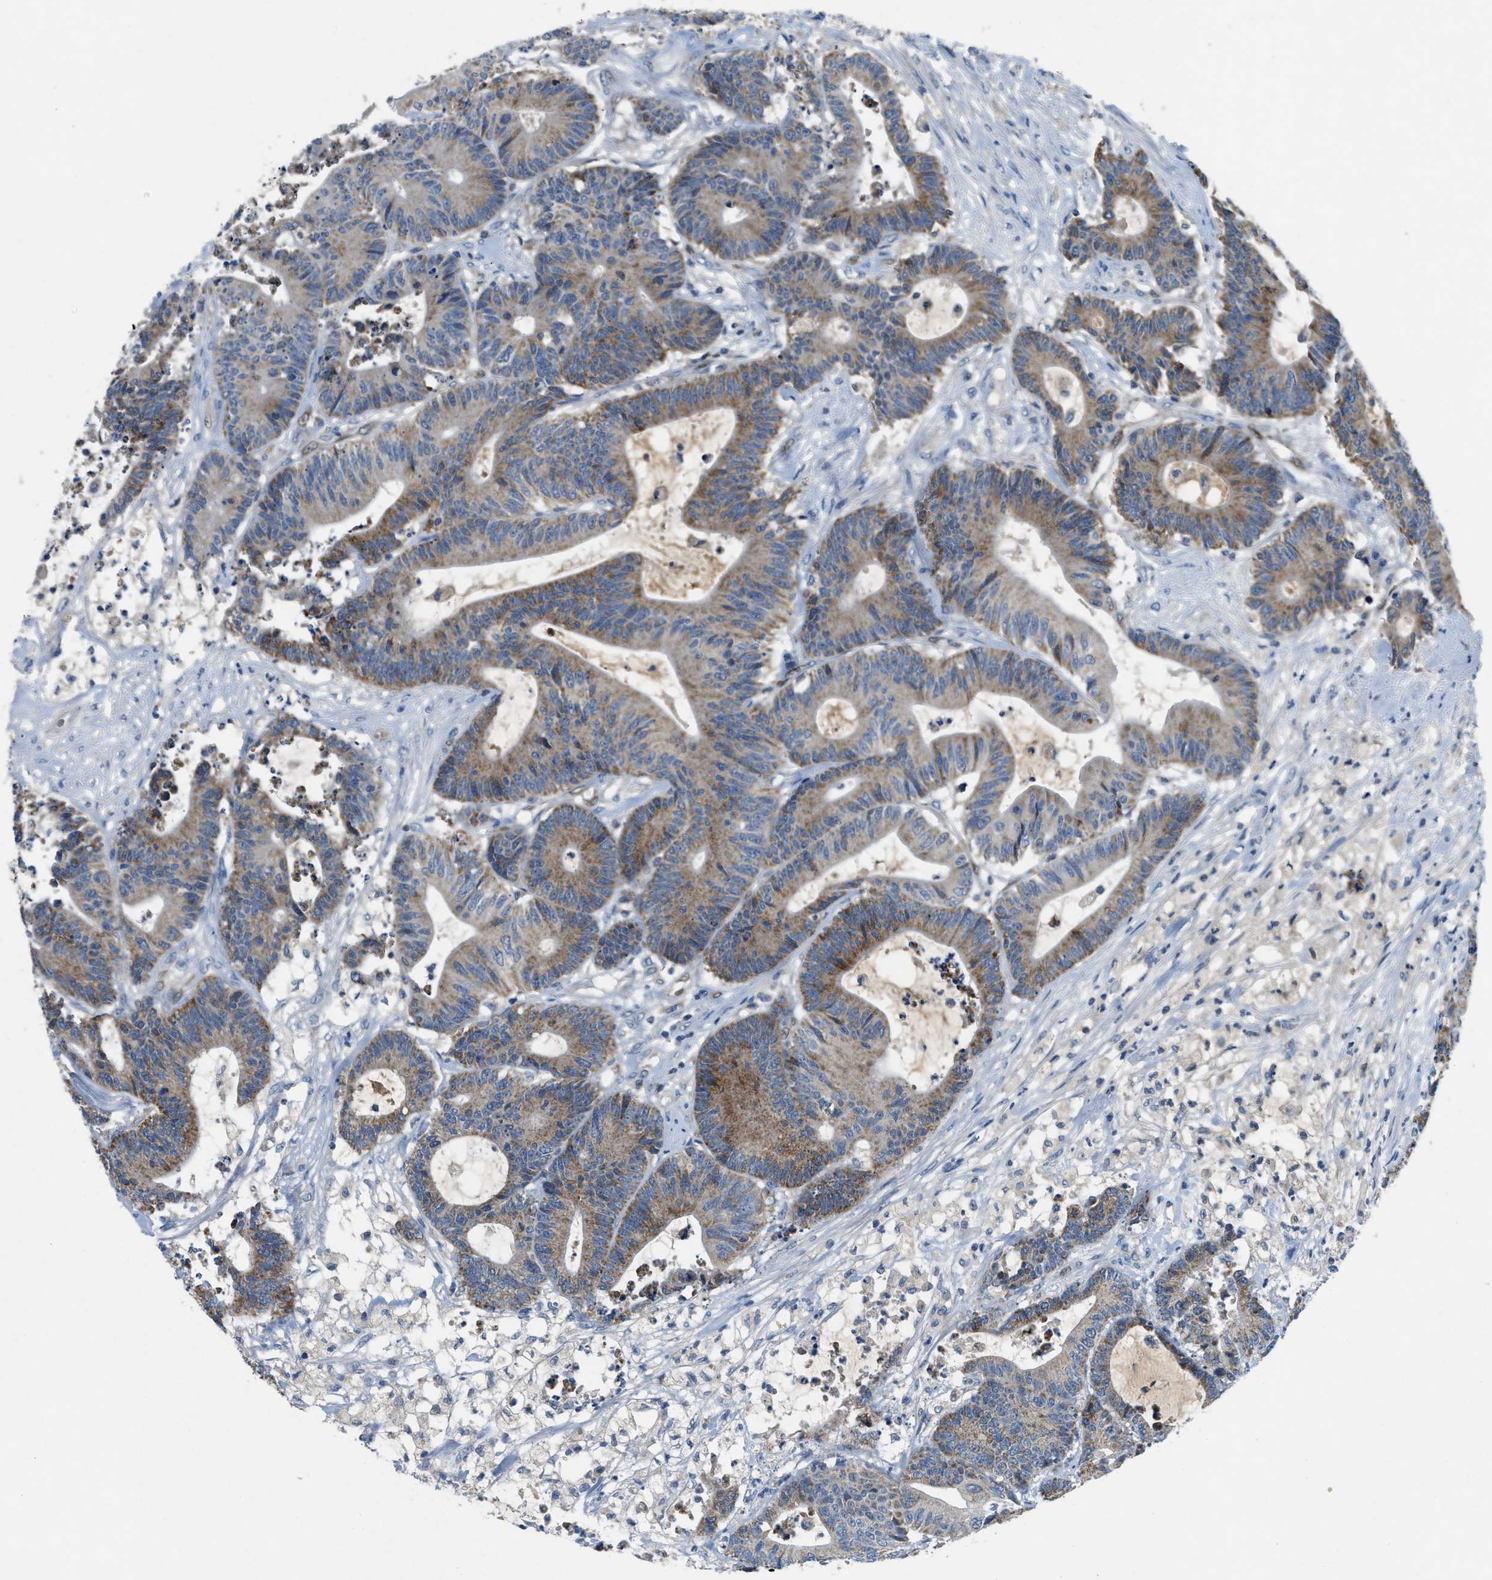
{"staining": {"intensity": "moderate", "quantity": ">75%", "location": "cytoplasmic/membranous"}, "tissue": "colorectal cancer", "cell_type": "Tumor cells", "image_type": "cancer", "snomed": [{"axis": "morphology", "description": "Adenocarcinoma, NOS"}, {"axis": "topography", "description": "Colon"}], "caption": "A brown stain shows moderate cytoplasmic/membranous positivity of a protein in human colorectal adenocarcinoma tumor cells.", "gene": "PNKD", "patient": {"sex": "female", "age": 84}}